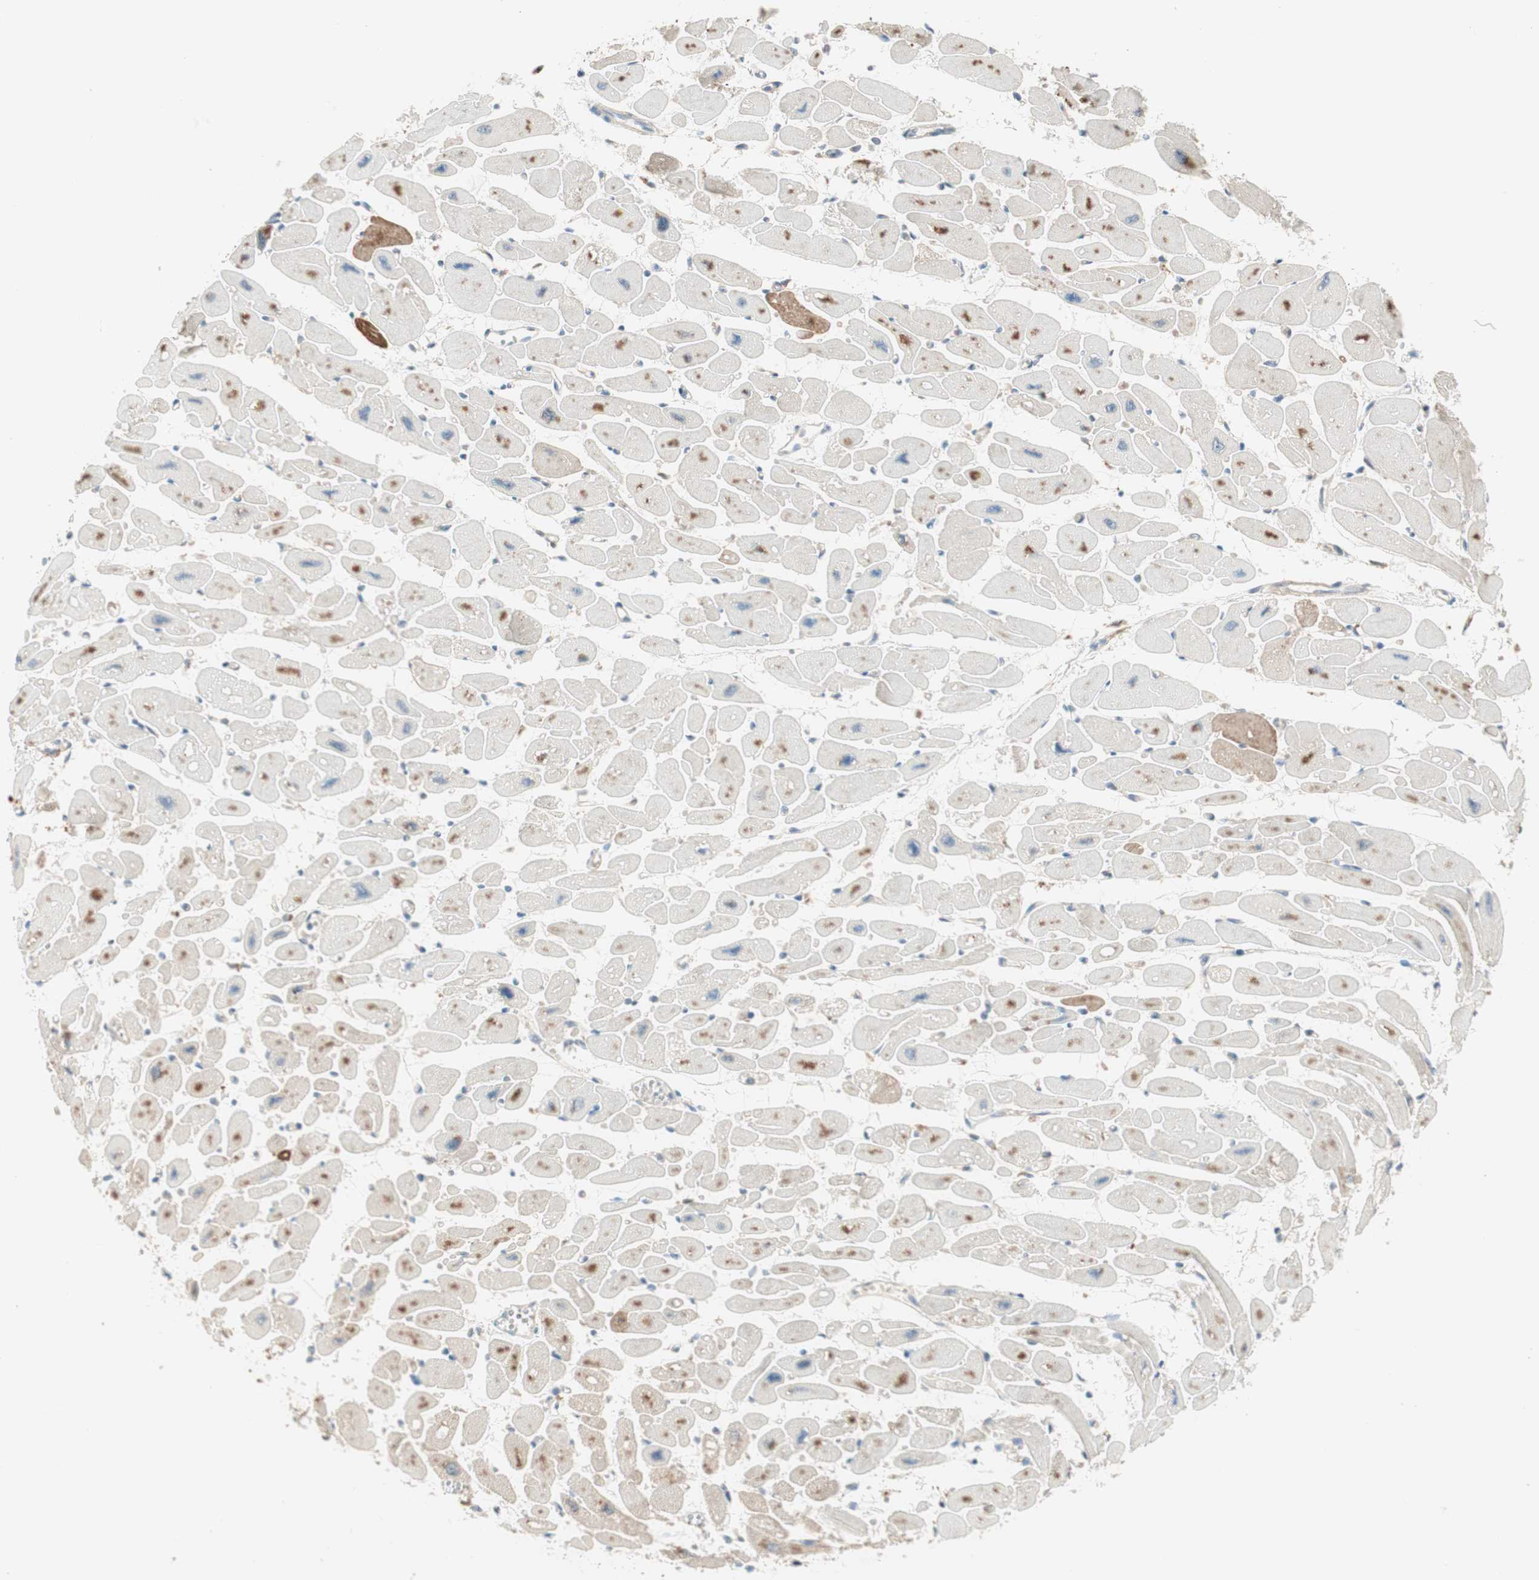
{"staining": {"intensity": "moderate", "quantity": "25%-75%", "location": "cytoplasmic/membranous"}, "tissue": "heart muscle", "cell_type": "Cardiomyocytes", "image_type": "normal", "snomed": [{"axis": "morphology", "description": "Normal tissue, NOS"}, {"axis": "topography", "description": "Heart"}], "caption": "This is an image of IHC staining of benign heart muscle, which shows moderate staining in the cytoplasmic/membranous of cardiomyocytes.", "gene": "GALT", "patient": {"sex": "female", "age": 54}}